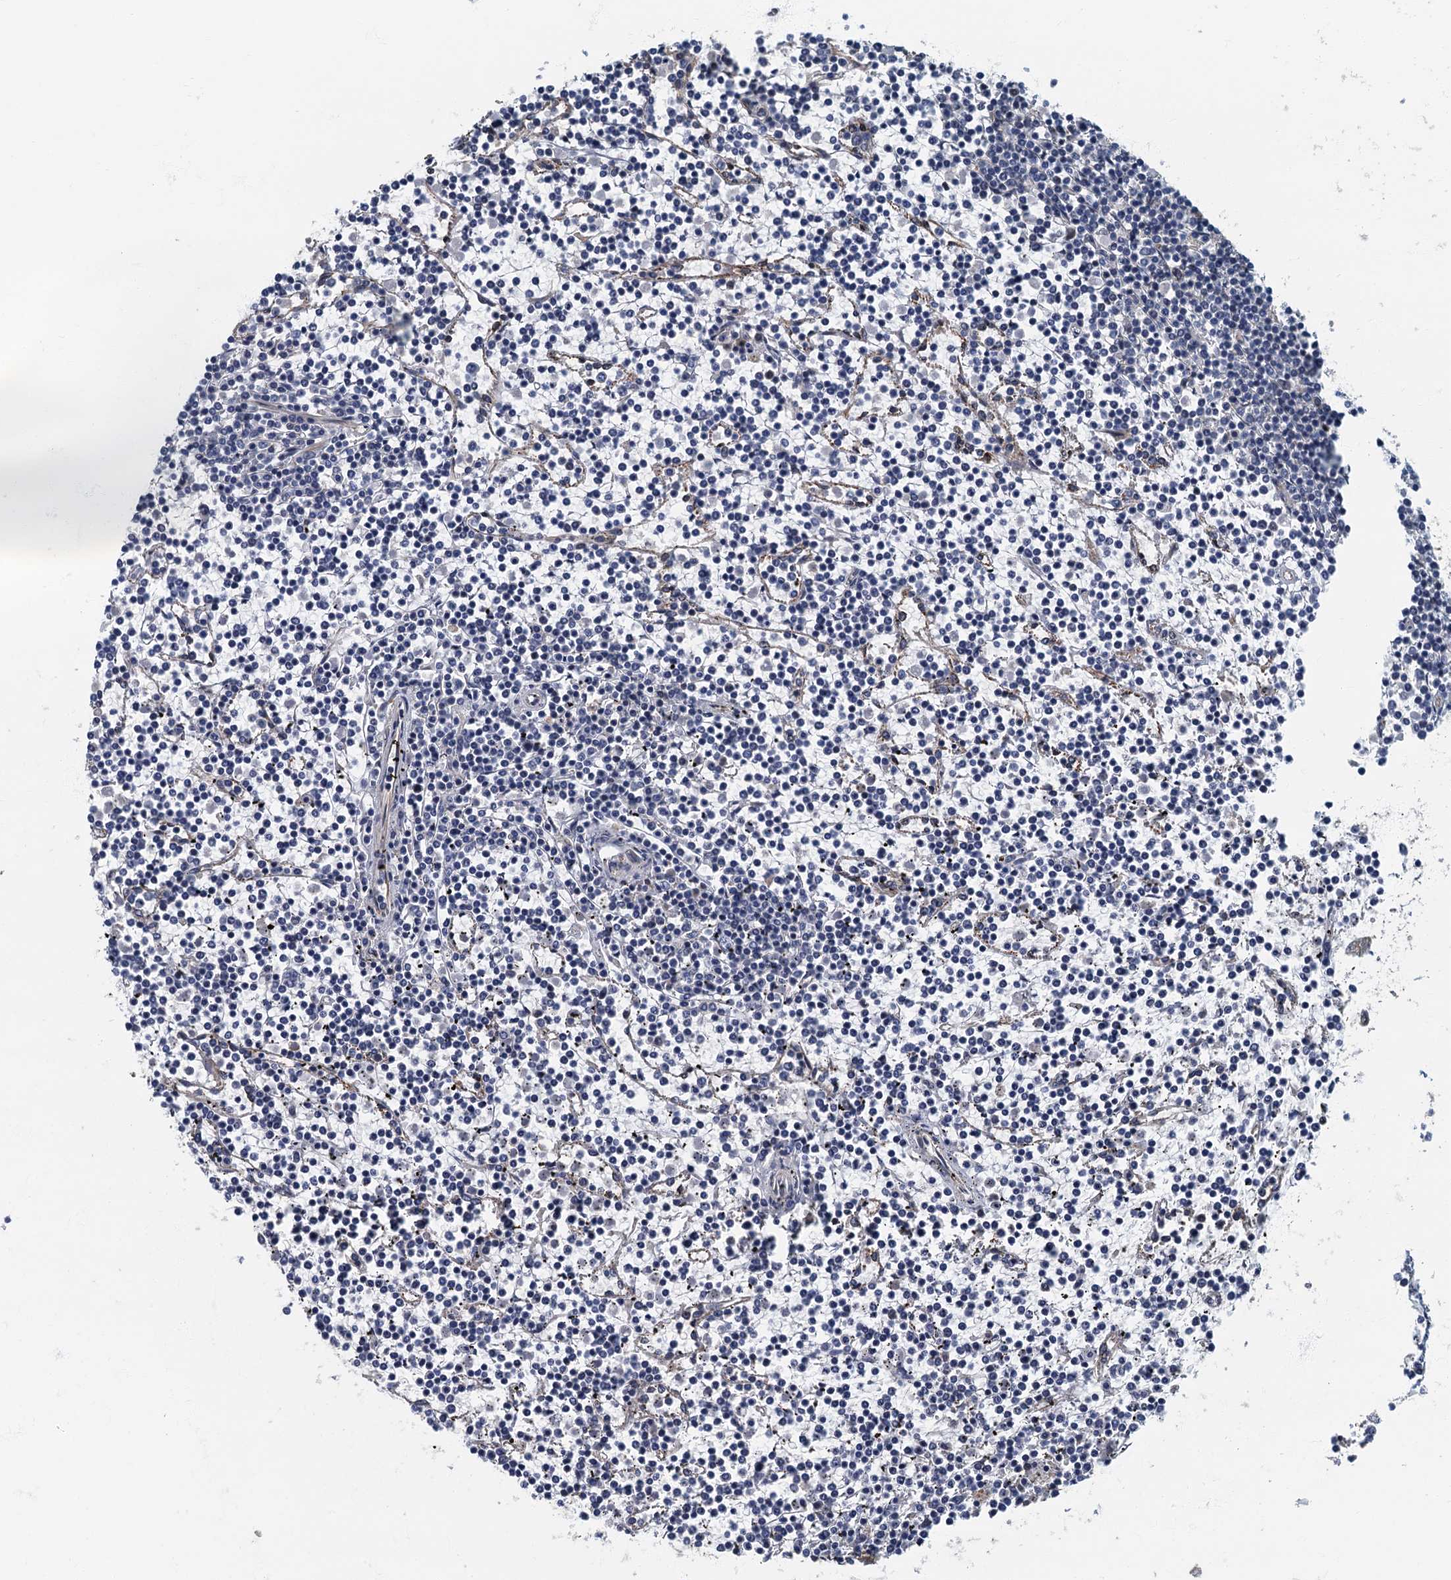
{"staining": {"intensity": "negative", "quantity": "none", "location": "none"}, "tissue": "lymphoma", "cell_type": "Tumor cells", "image_type": "cancer", "snomed": [{"axis": "morphology", "description": "Malignant lymphoma, non-Hodgkin's type, Low grade"}, {"axis": "topography", "description": "Spleen"}], "caption": "This is an IHC histopathology image of human lymphoma. There is no staining in tumor cells.", "gene": "CKAP2L", "patient": {"sex": "female", "age": 19}}